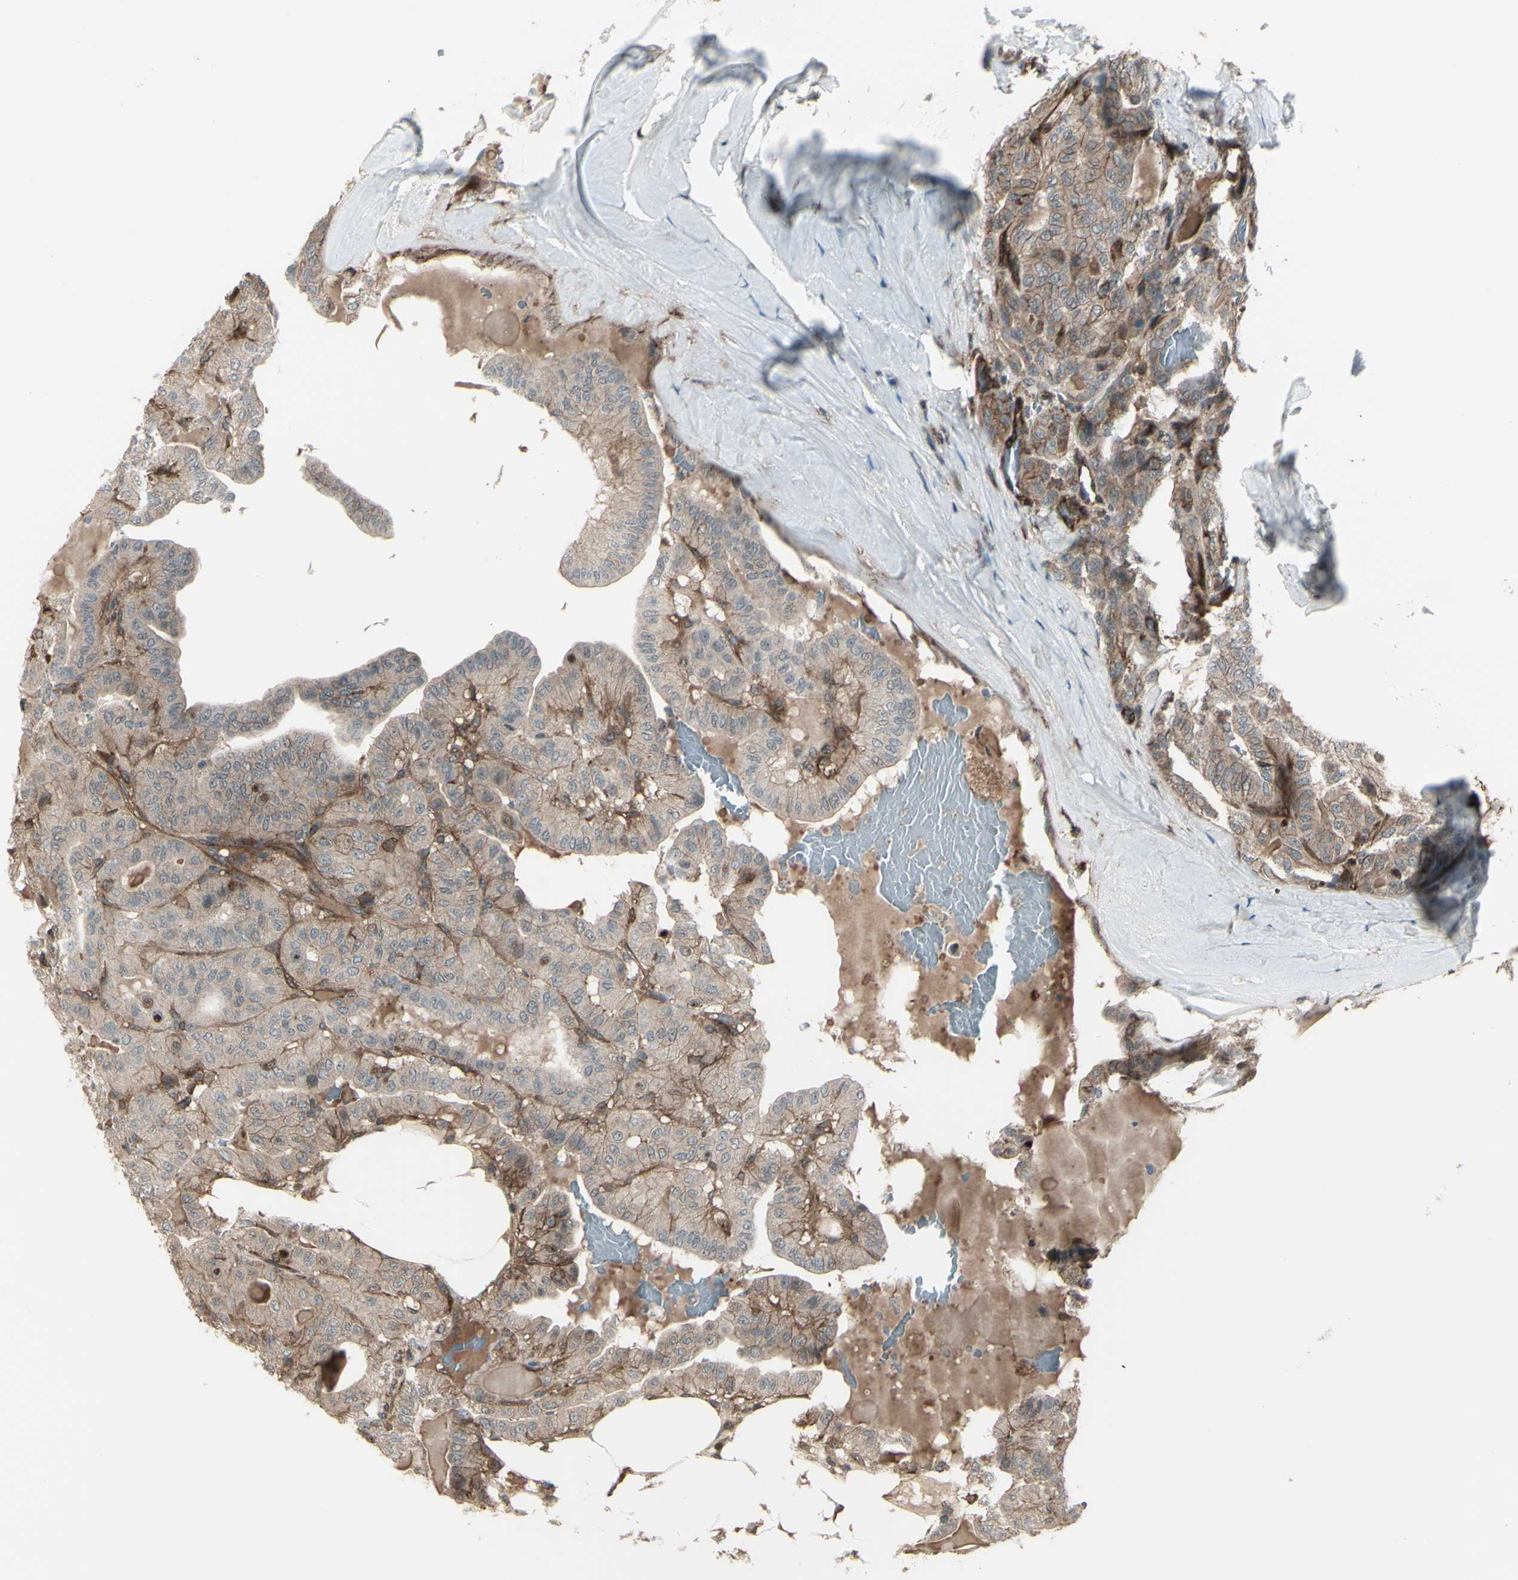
{"staining": {"intensity": "weak", "quantity": ">75%", "location": "cytoplasmic/membranous"}, "tissue": "thyroid cancer", "cell_type": "Tumor cells", "image_type": "cancer", "snomed": [{"axis": "morphology", "description": "Papillary adenocarcinoma, NOS"}, {"axis": "topography", "description": "Thyroid gland"}], "caption": "There is low levels of weak cytoplasmic/membranous staining in tumor cells of thyroid cancer, as demonstrated by immunohistochemical staining (brown color).", "gene": "FXYD5", "patient": {"sex": "male", "age": 77}}